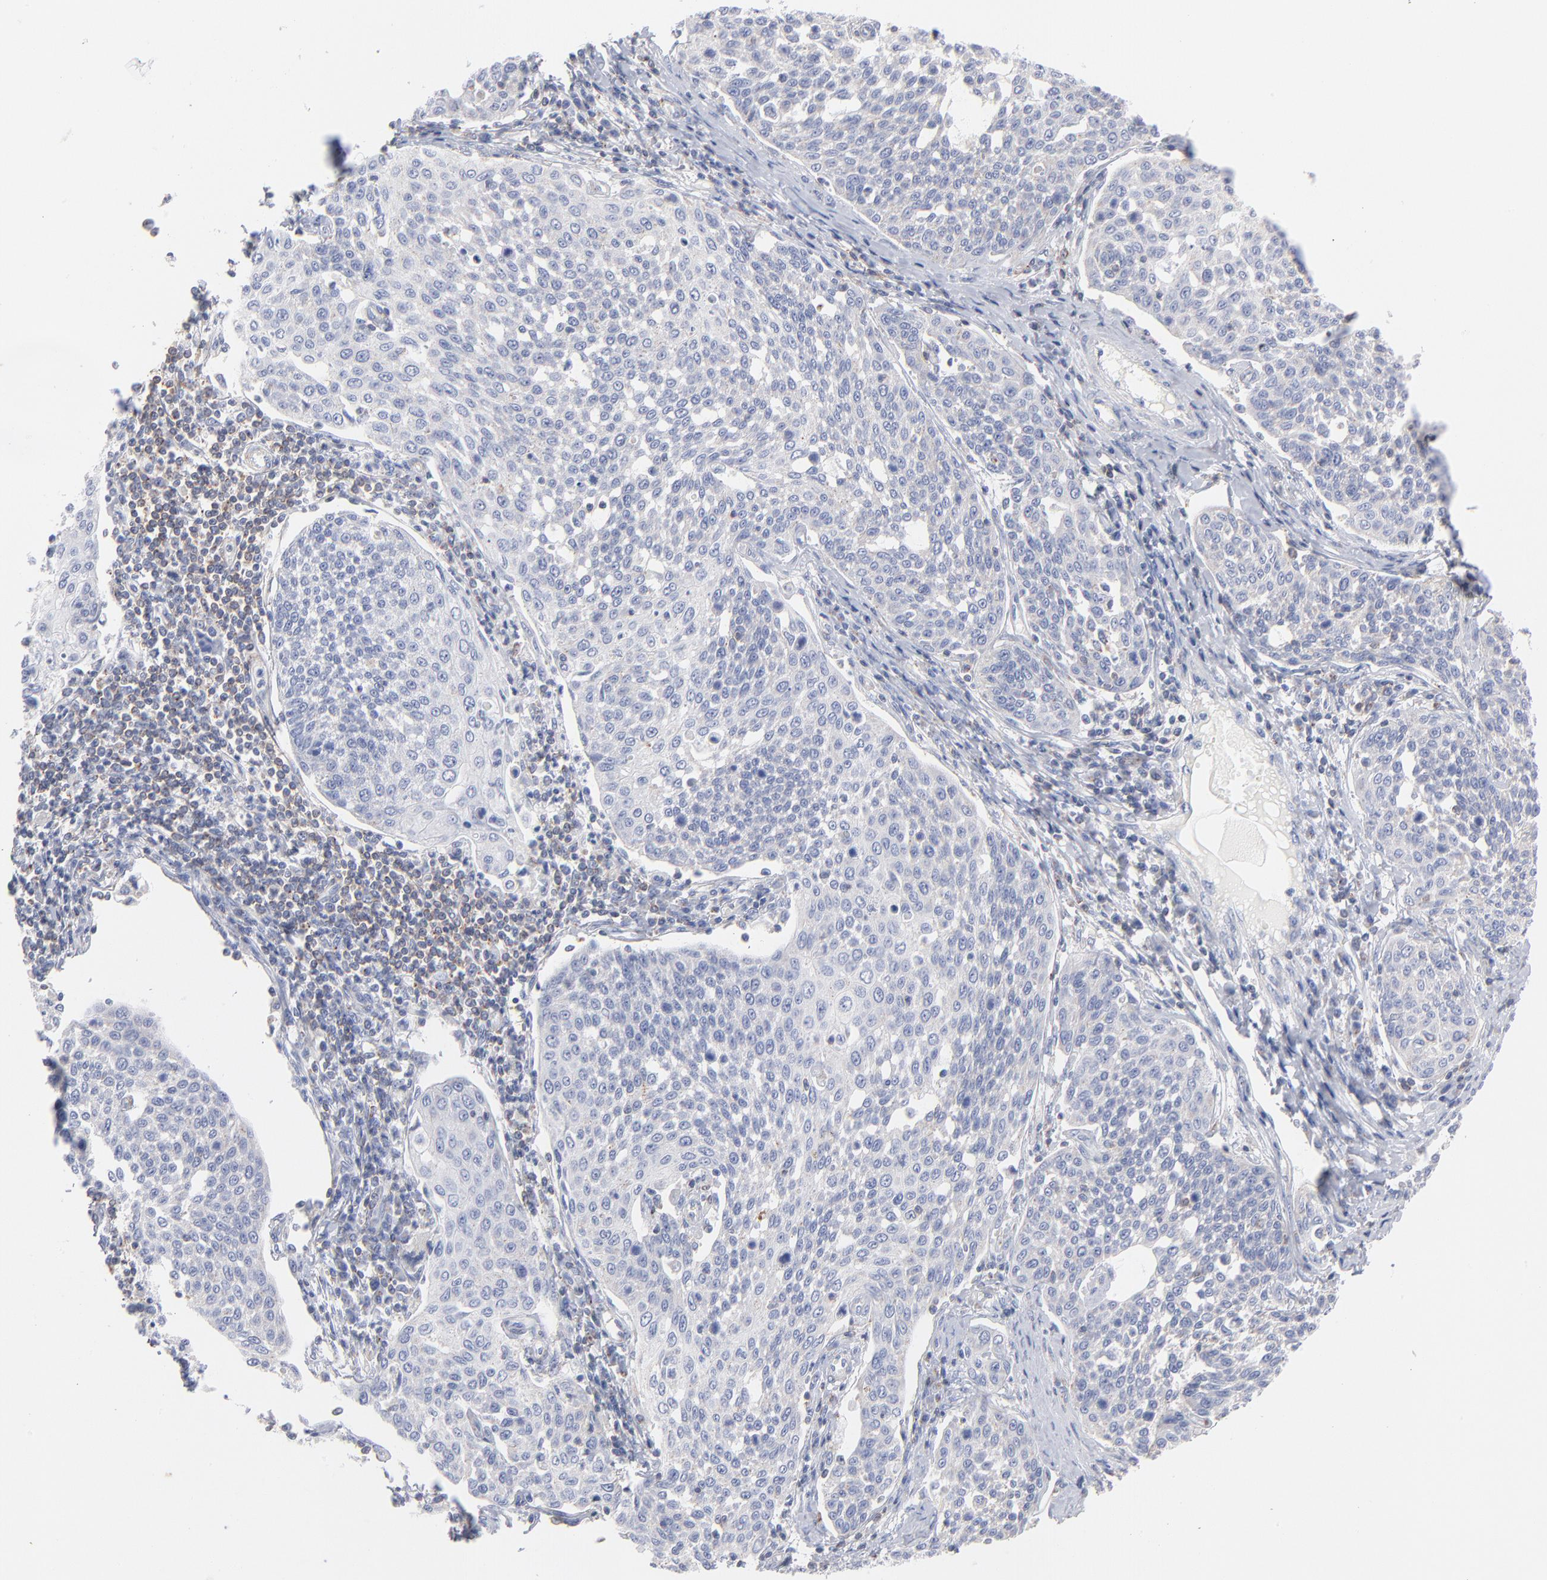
{"staining": {"intensity": "negative", "quantity": "none", "location": "none"}, "tissue": "cervical cancer", "cell_type": "Tumor cells", "image_type": "cancer", "snomed": [{"axis": "morphology", "description": "Squamous cell carcinoma, NOS"}, {"axis": "topography", "description": "Cervix"}], "caption": "DAB (3,3'-diaminobenzidine) immunohistochemical staining of cervical cancer (squamous cell carcinoma) demonstrates no significant staining in tumor cells. (Immunohistochemistry (ihc), brightfield microscopy, high magnification).", "gene": "SEPTIN6", "patient": {"sex": "female", "age": 34}}